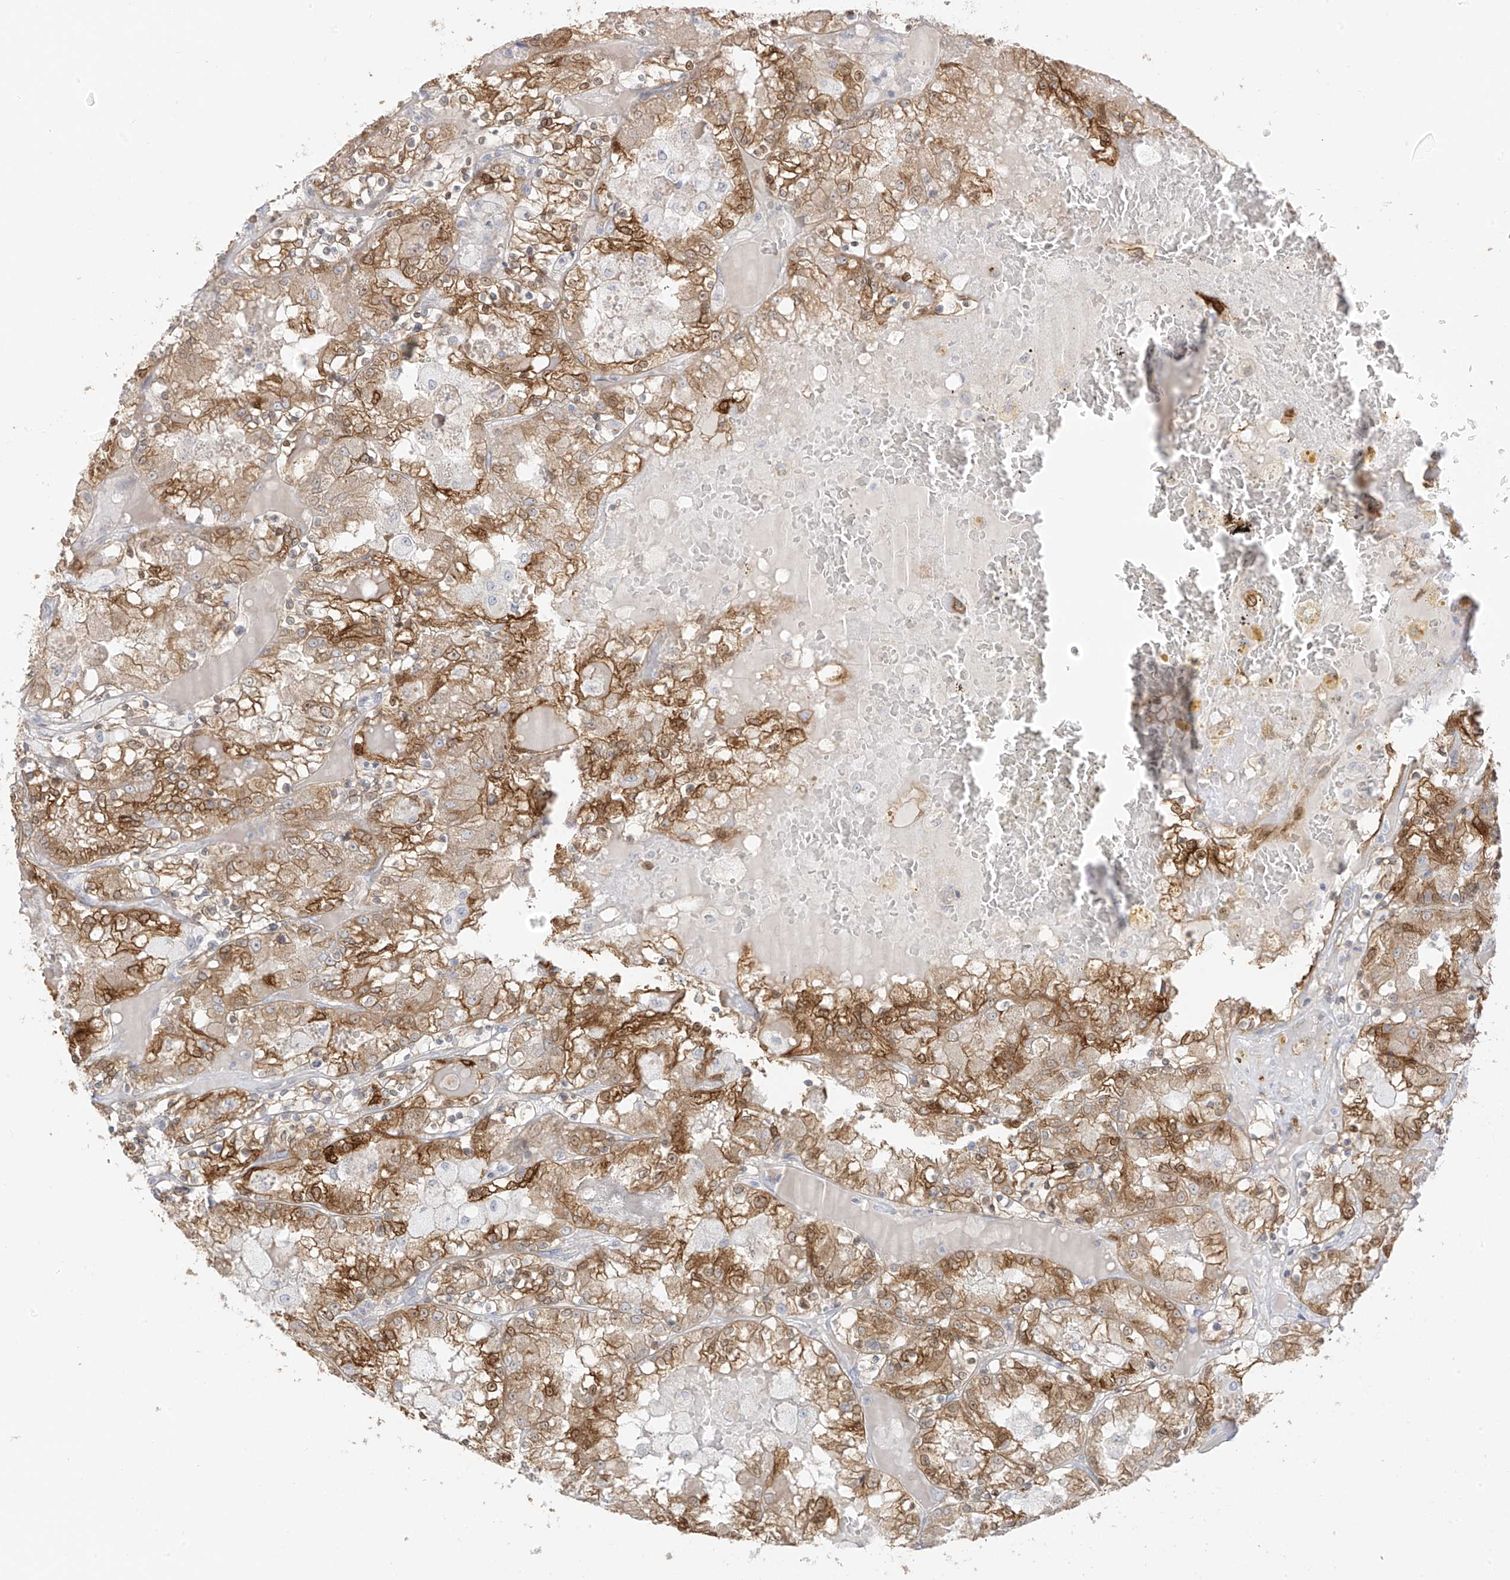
{"staining": {"intensity": "moderate", "quantity": ">75%", "location": "cytoplasmic/membranous,nuclear"}, "tissue": "renal cancer", "cell_type": "Tumor cells", "image_type": "cancer", "snomed": [{"axis": "morphology", "description": "Adenocarcinoma, NOS"}, {"axis": "topography", "description": "Kidney"}], "caption": "Tumor cells exhibit medium levels of moderate cytoplasmic/membranous and nuclear positivity in about >75% of cells in human renal adenocarcinoma.", "gene": "DCDC2", "patient": {"sex": "female", "age": 56}}